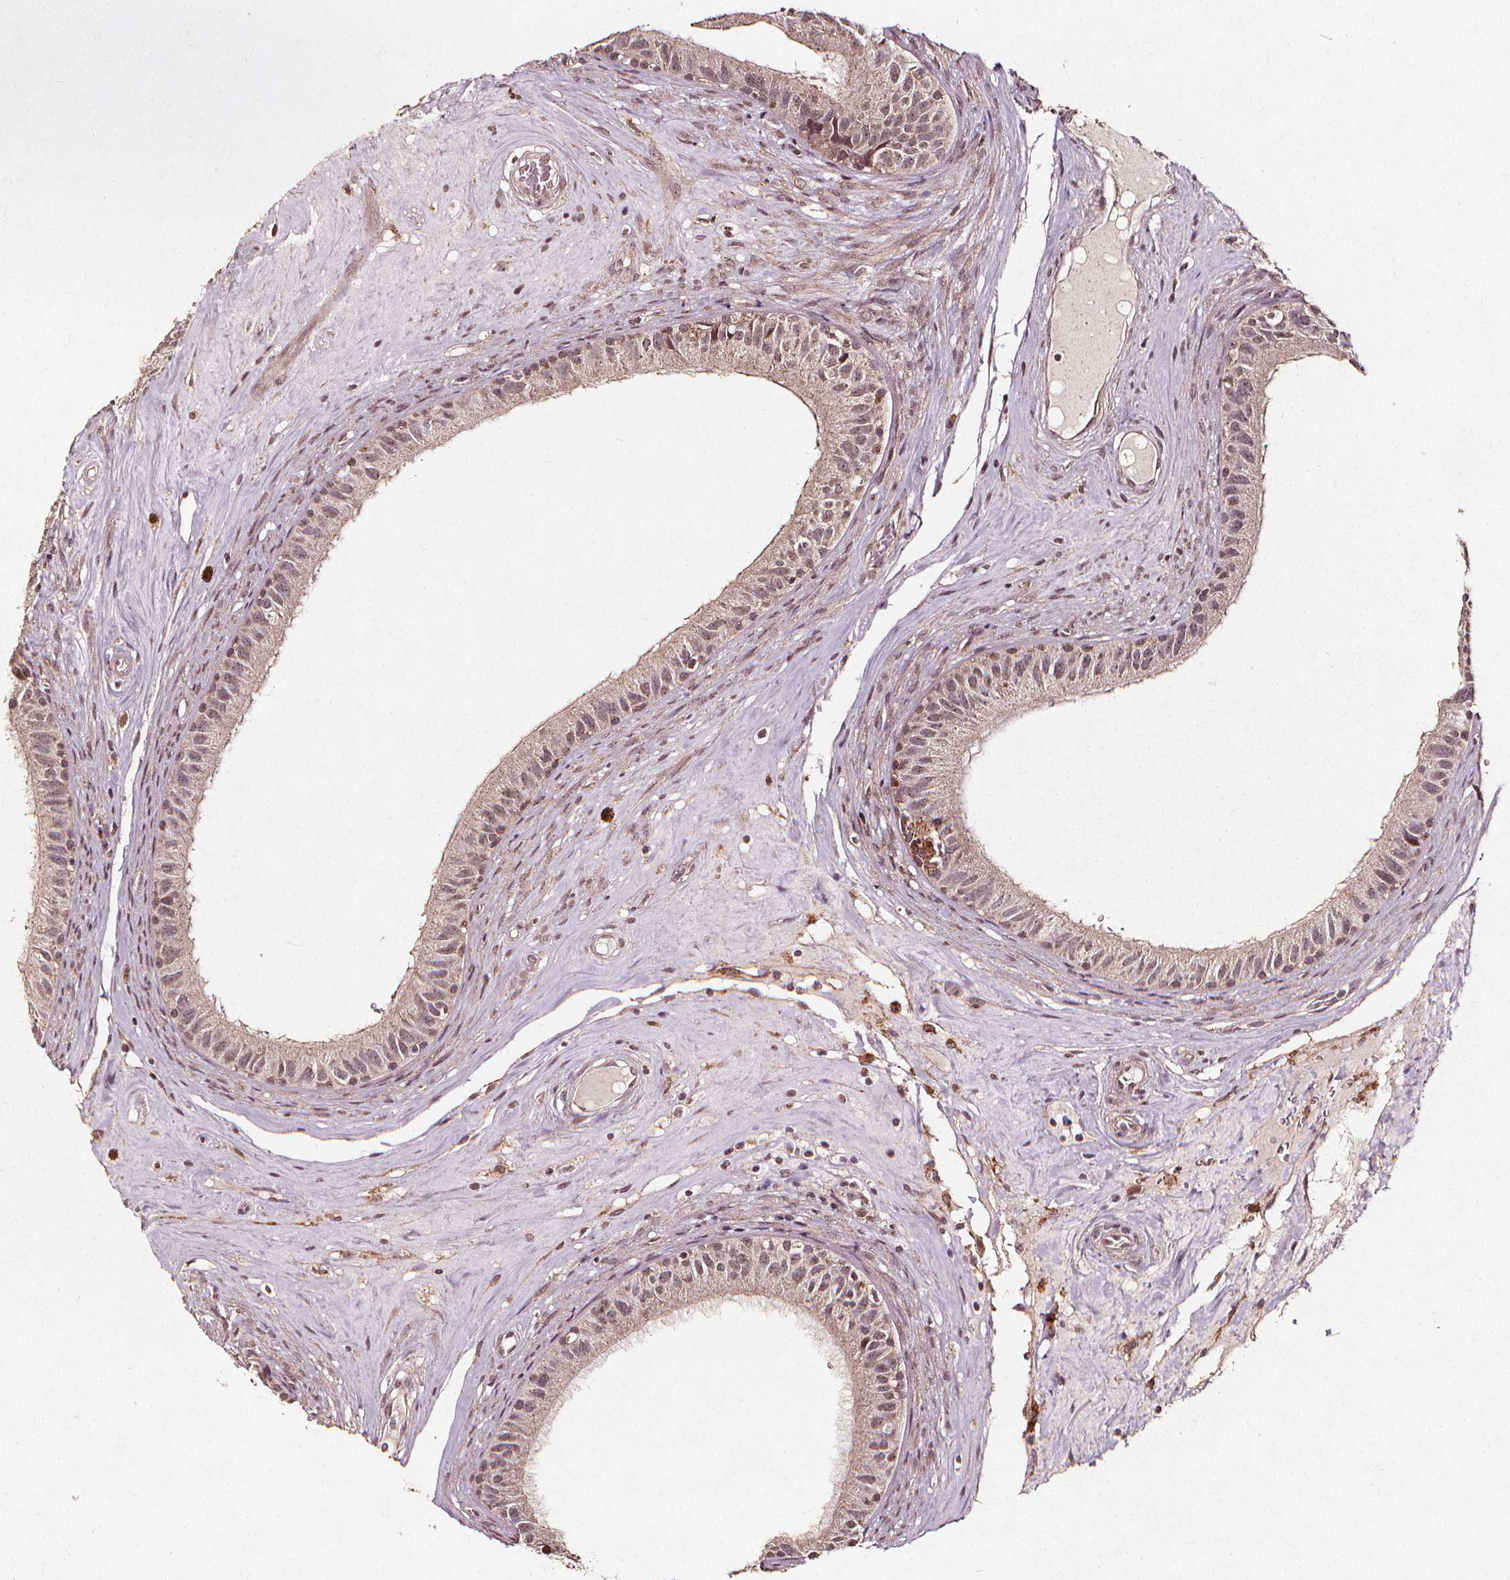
{"staining": {"intensity": "weak", "quantity": "25%-75%", "location": "cytoplasmic/membranous"}, "tissue": "epididymis", "cell_type": "Glandular cells", "image_type": "normal", "snomed": [{"axis": "morphology", "description": "Normal tissue, NOS"}, {"axis": "topography", "description": "Epididymis"}], "caption": "IHC staining of unremarkable epididymis, which displays low levels of weak cytoplasmic/membranous staining in approximately 25%-75% of glandular cells indicating weak cytoplasmic/membranous protein expression. The staining was performed using DAB (3,3'-diaminobenzidine) (brown) for protein detection and nuclei were counterstained in hematoxylin (blue).", "gene": "ABCA1", "patient": {"sex": "male", "age": 59}}